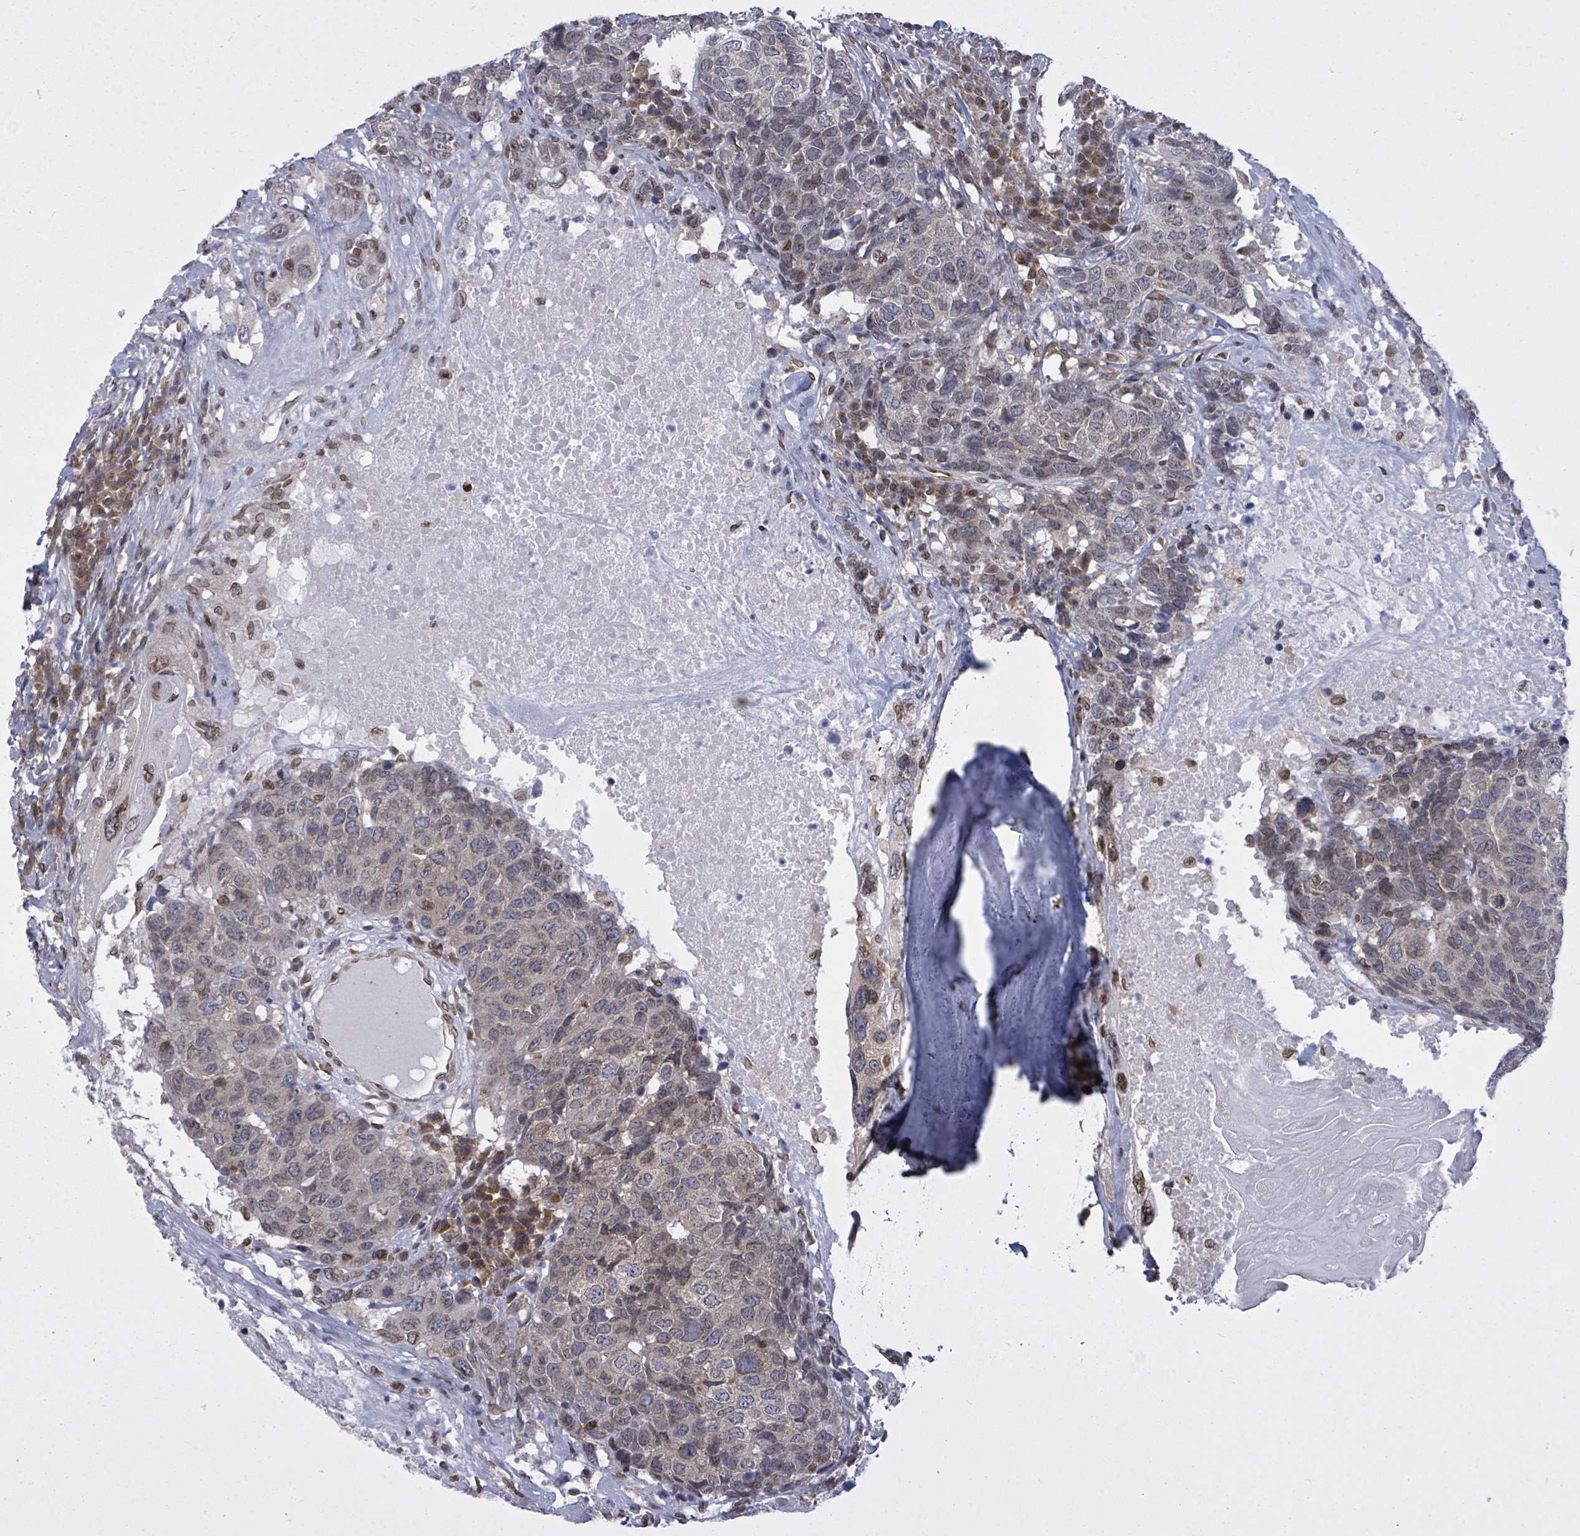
{"staining": {"intensity": "weak", "quantity": "<25%", "location": "cytoplasmic/membranous"}, "tissue": "head and neck cancer", "cell_type": "Tumor cells", "image_type": "cancer", "snomed": [{"axis": "morphology", "description": "Squamous cell carcinoma, NOS"}, {"axis": "topography", "description": "Head-Neck"}], "caption": "This photomicrograph is of head and neck cancer stained with immunohistochemistry to label a protein in brown with the nuclei are counter-stained blue. There is no staining in tumor cells.", "gene": "ARFGAP1", "patient": {"sex": "male", "age": 66}}